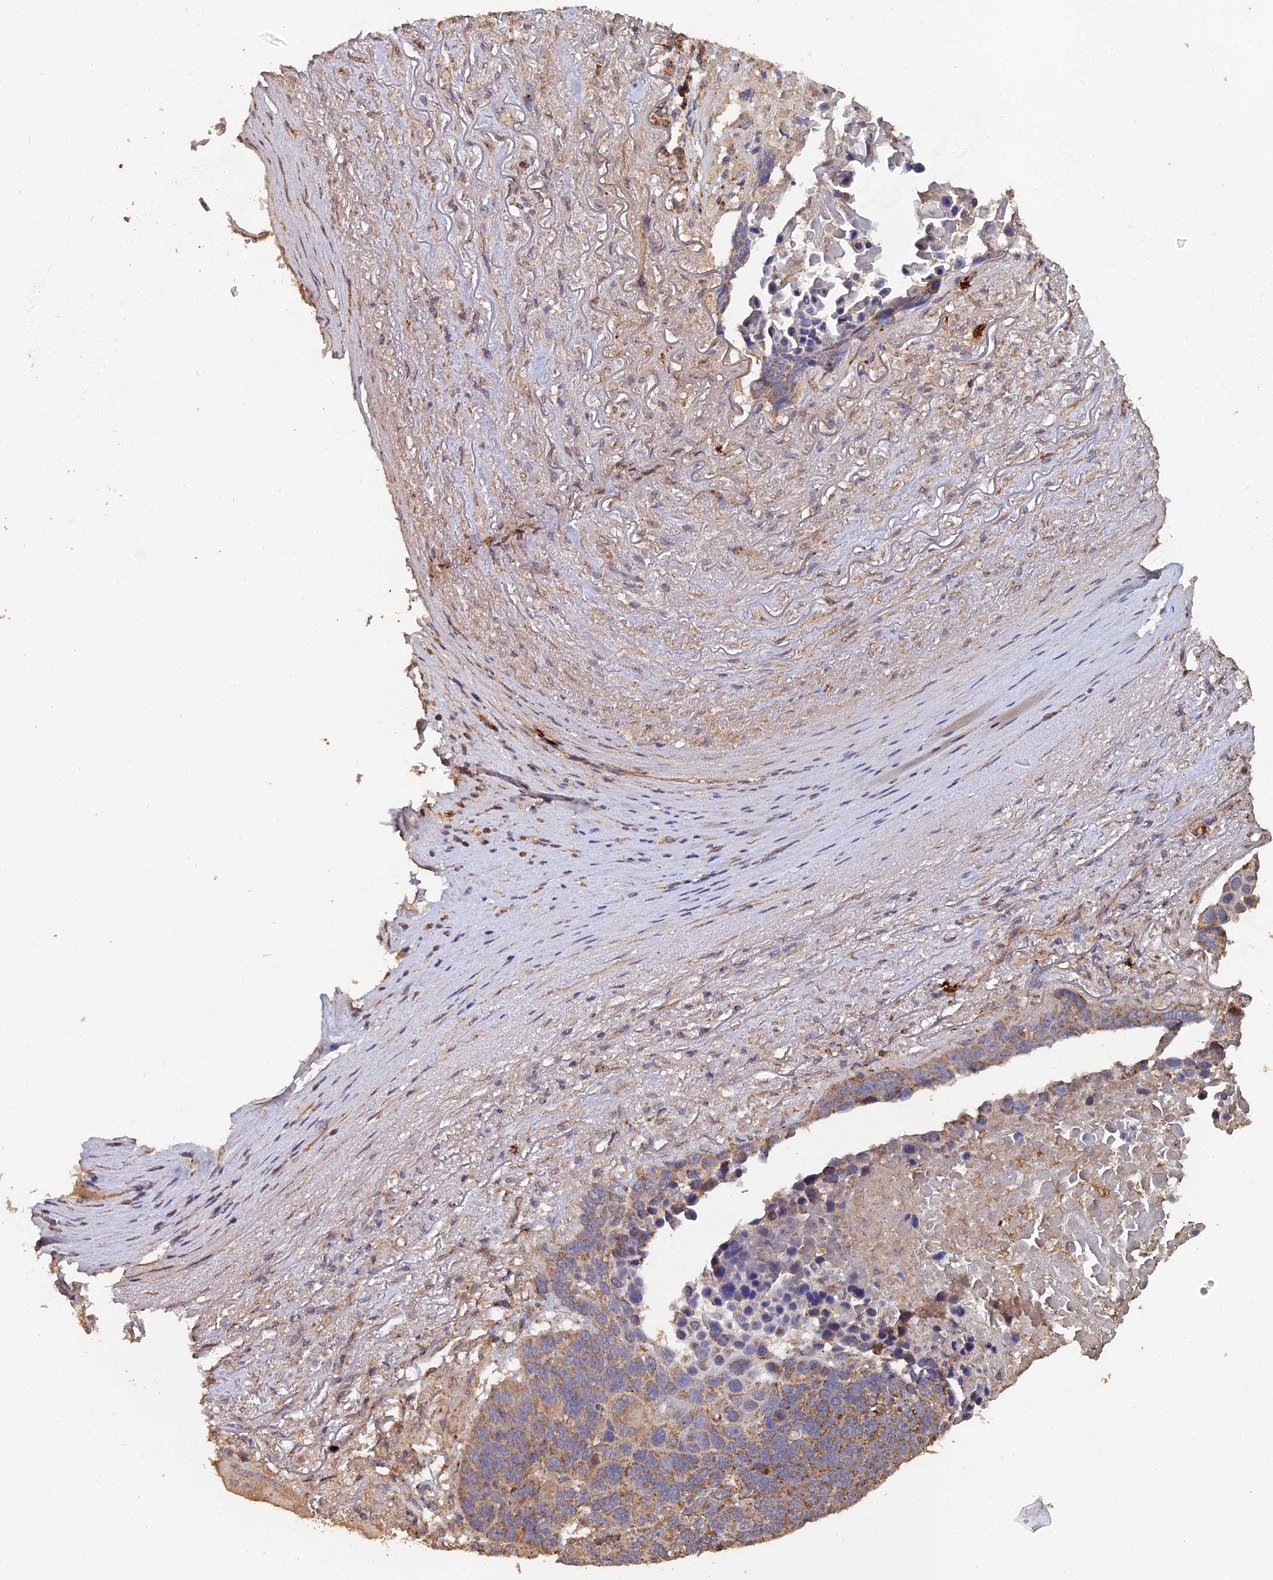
{"staining": {"intensity": "moderate", "quantity": "25%-75%", "location": "cytoplasmic/membranous"}, "tissue": "lung cancer", "cell_type": "Tumor cells", "image_type": "cancer", "snomed": [{"axis": "morphology", "description": "Normal tissue, NOS"}, {"axis": "morphology", "description": "Squamous cell carcinoma, NOS"}, {"axis": "topography", "description": "Lymph node"}, {"axis": "topography", "description": "Lung"}], "caption": "A high-resolution photomicrograph shows immunohistochemistry (IHC) staining of lung cancer (squamous cell carcinoma), which reveals moderate cytoplasmic/membranous expression in about 25%-75% of tumor cells.", "gene": "SPANXN4", "patient": {"sex": "male", "age": 66}}